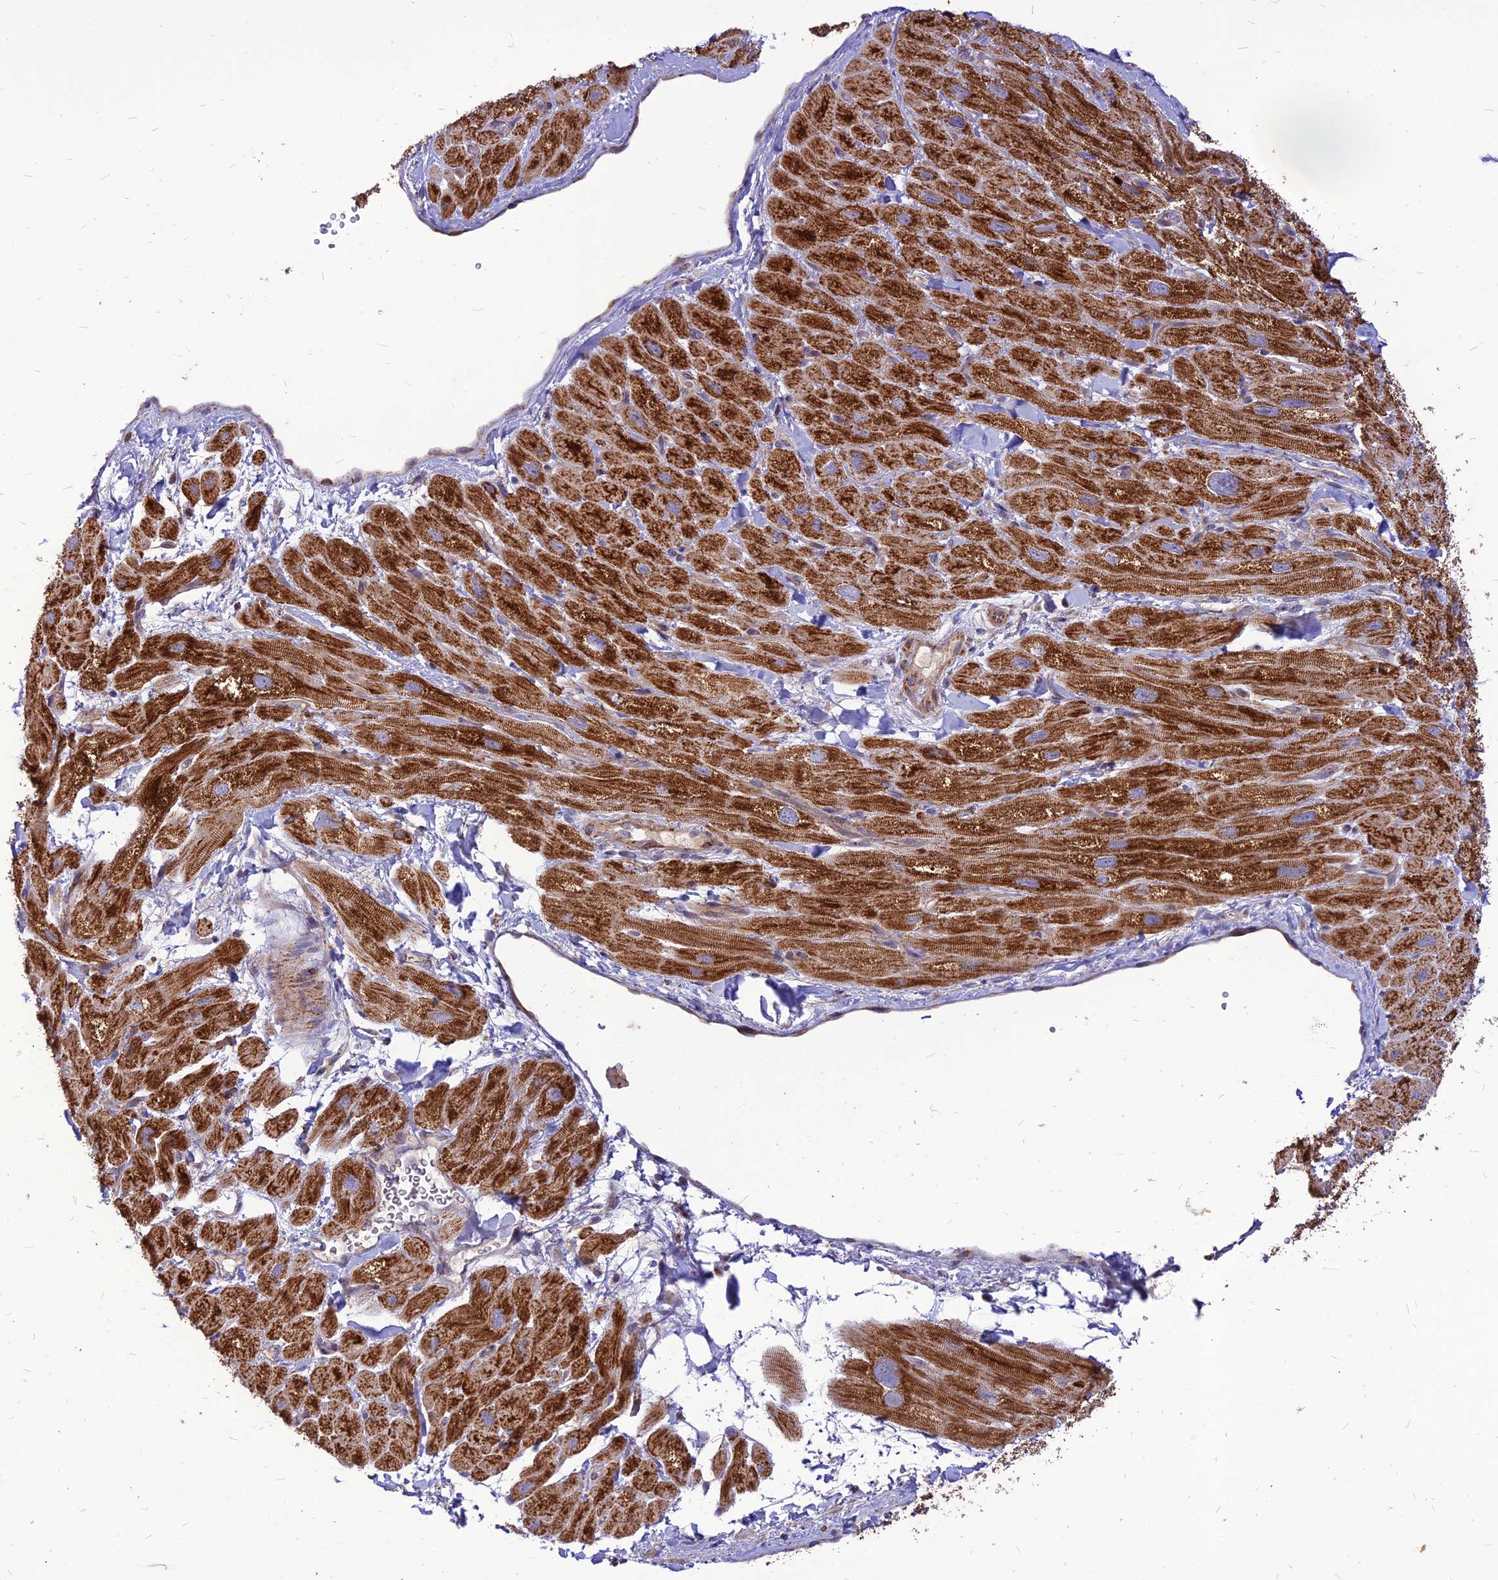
{"staining": {"intensity": "strong", "quantity": ">75%", "location": "cytoplasmic/membranous"}, "tissue": "heart muscle", "cell_type": "Cardiomyocytes", "image_type": "normal", "snomed": [{"axis": "morphology", "description": "Normal tissue, NOS"}, {"axis": "topography", "description": "Heart"}], "caption": "Immunohistochemical staining of normal heart muscle exhibits >75% levels of strong cytoplasmic/membranous protein expression in approximately >75% of cardiomyocytes.", "gene": "ECI1", "patient": {"sex": "male", "age": 65}}